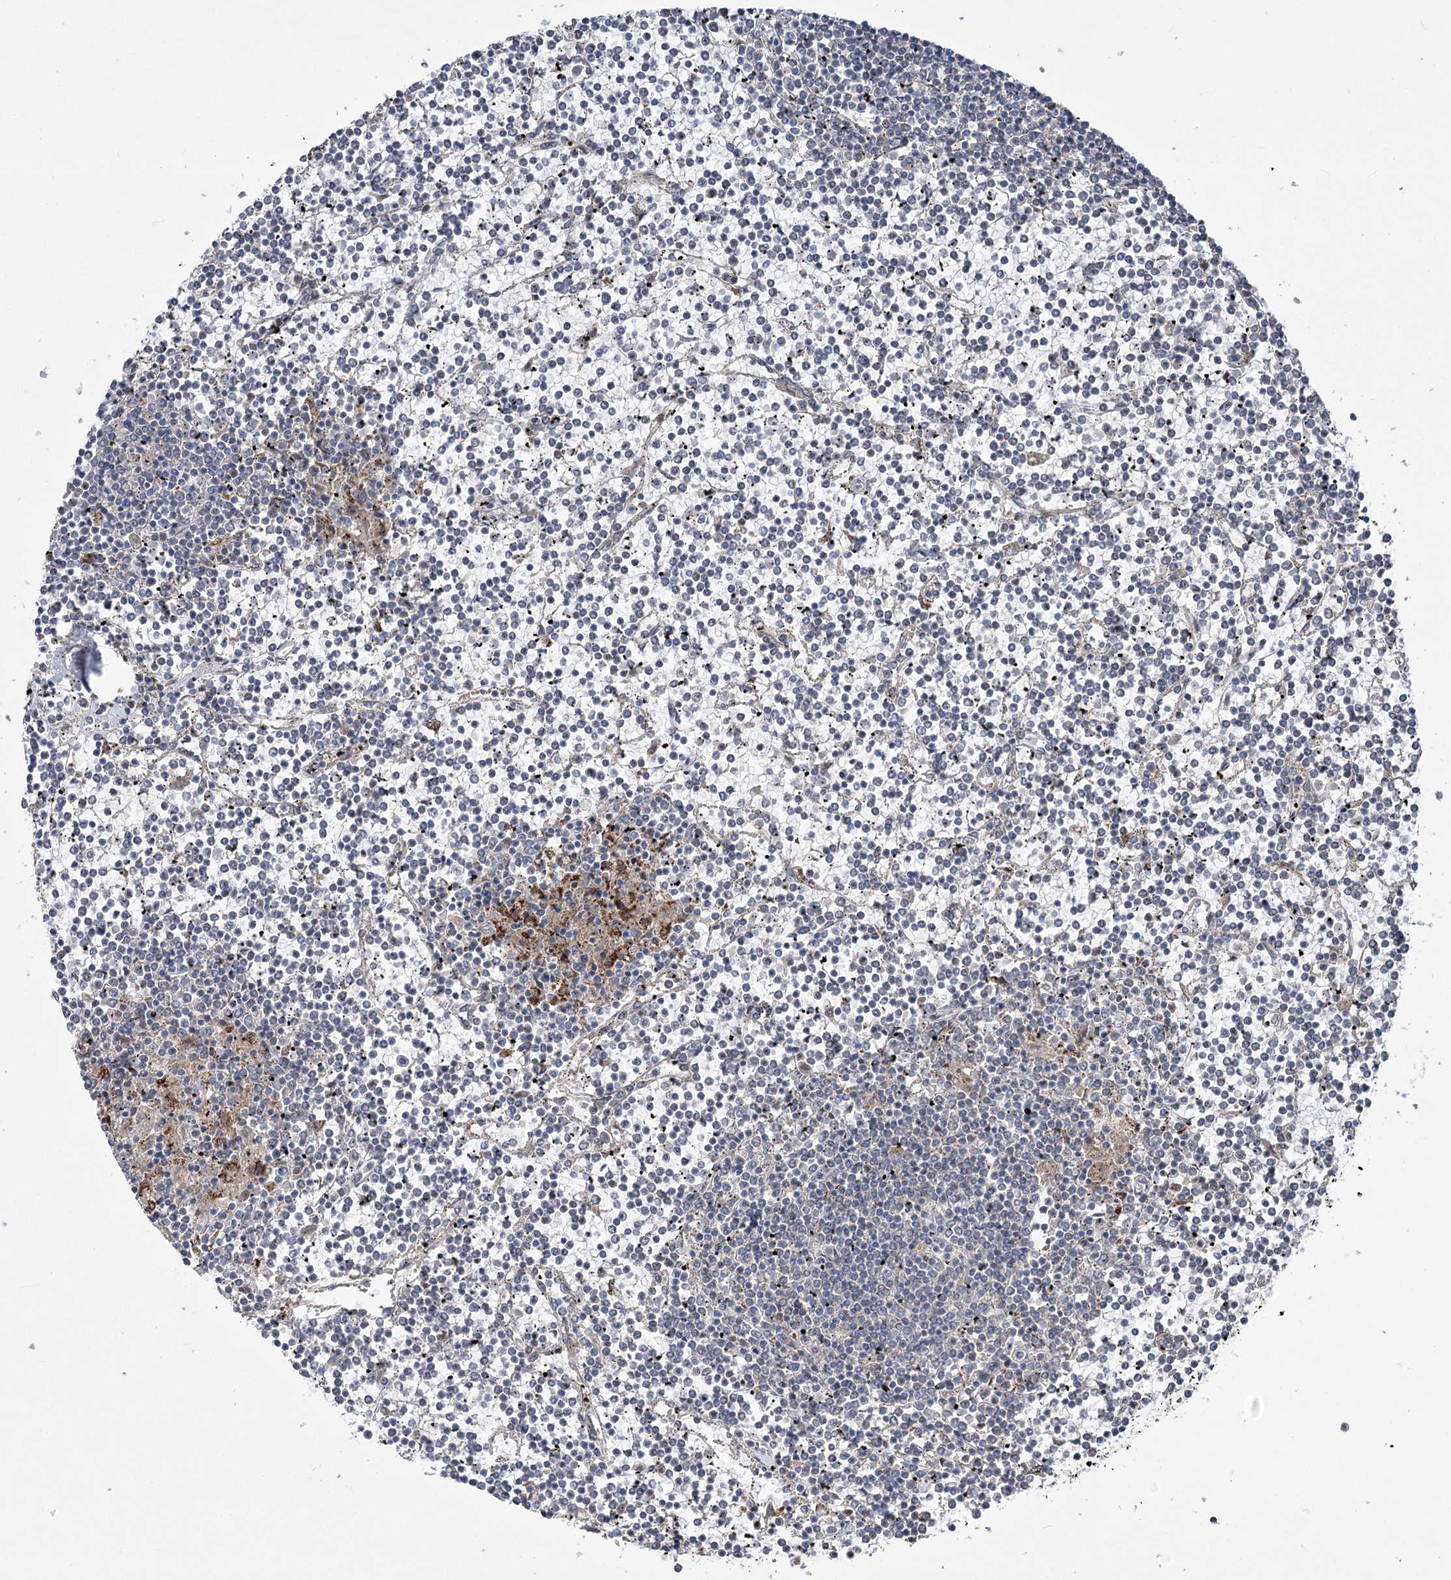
{"staining": {"intensity": "negative", "quantity": "none", "location": "none"}, "tissue": "lymphoma", "cell_type": "Tumor cells", "image_type": "cancer", "snomed": [{"axis": "morphology", "description": "Malignant lymphoma, non-Hodgkin's type, Low grade"}, {"axis": "topography", "description": "Spleen"}], "caption": "Immunohistochemistry (IHC) micrograph of lymphoma stained for a protein (brown), which reveals no staining in tumor cells.", "gene": "ZSCAN23", "patient": {"sex": "female", "age": 19}}